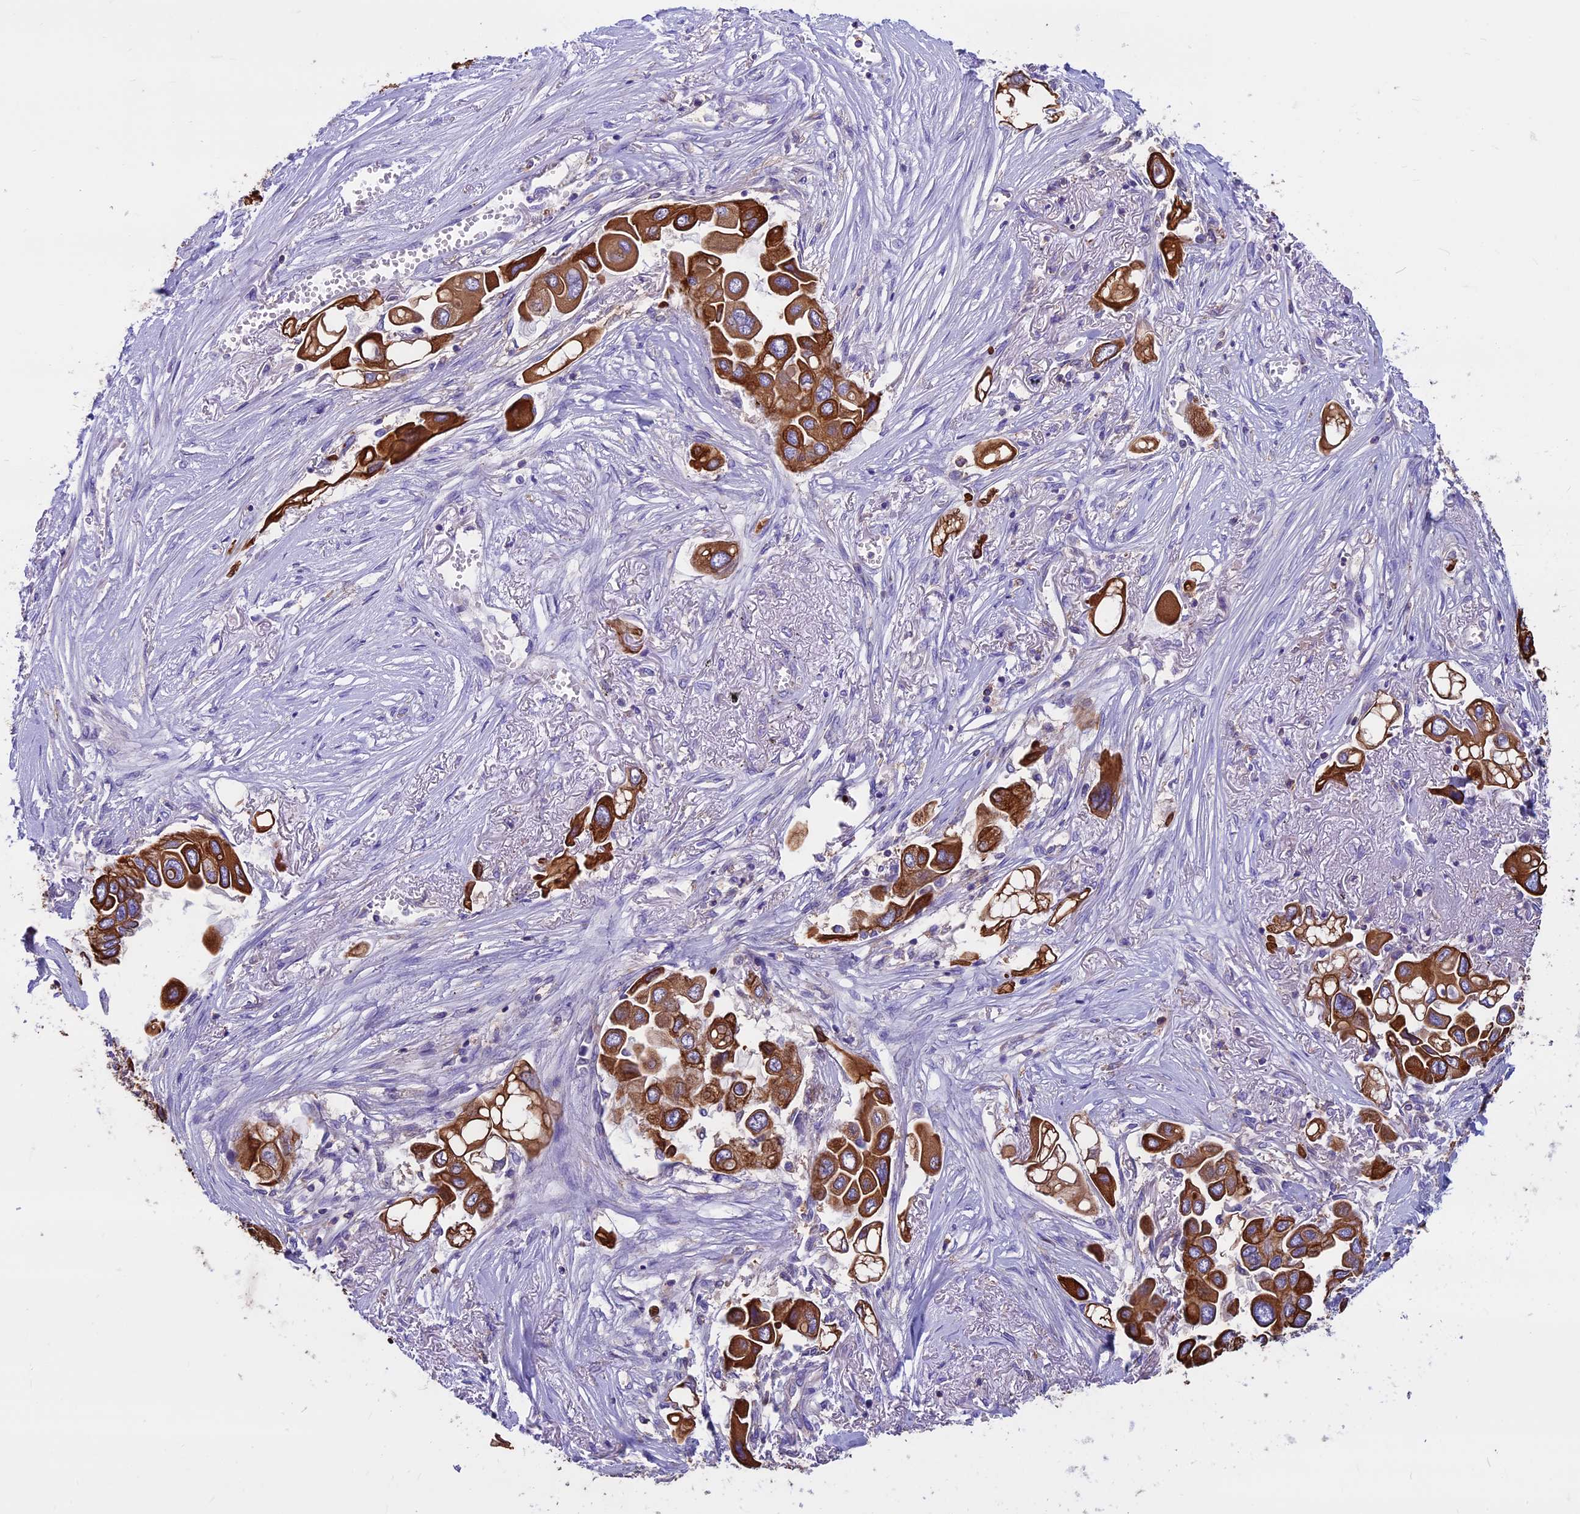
{"staining": {"intensity": "strong", "quantity": ">75%", "location": "cytoplasmic/membranous"}, "tissue": "lung cancer", "cell_type": "Tumor cells", "image_type": "cancer", "snomed": [{"axis": "morphology", "description": "Adenocarcinoma, NOS"}, {"axis": "topography", "description": "Lung"}], "caption": "This image exhibits IHC staining of human lung adenocarcinoma, with high strong cytoplasmic/membranous staining in approximately >75% of tumor cells.", "gene": "CDAN1", "patient": {"sex": "female", "age": 76}}